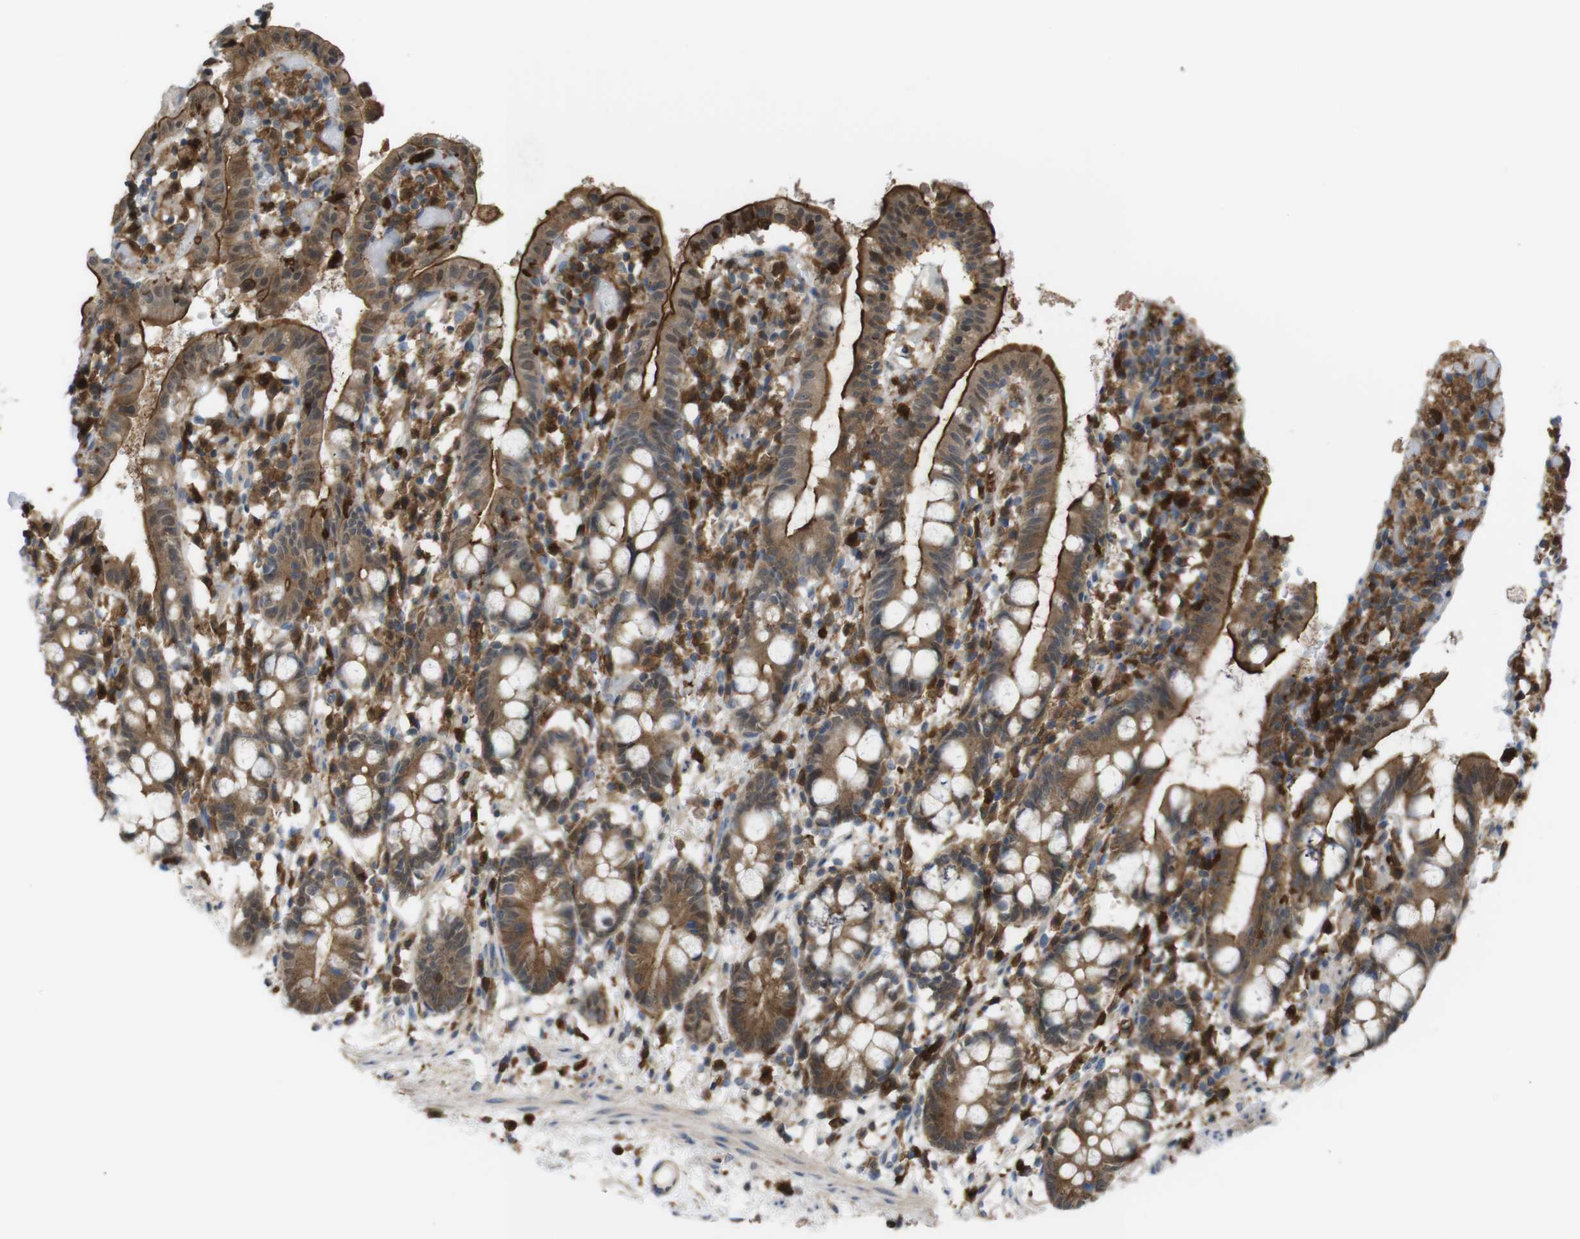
{"staining": {"intensity": "moderate", "quantity": ">75%", "location": "cytoplasmic/membranous"}, "tissue": "small intestine", "cell_type": "Glandular cells", "image_type": "normal", "snomed": [{"axis": "morphology", "description": "Normal tissue, NOS"}, {"axis": "morphology", "description": "Cystadenocarcinoma, serous, Metastatic site"}, {"axis": "topography", "description": "Small intestine"}], "caption": "Protein staining of unremarkable small intestine shows moderate cytoplasmic/membranous positivity in approximately >75% of glandular cells. The staining is performed using DAB brown chromogen to label protein expression. The nuclei are counter-stained blue using hematoxylin.", "gene": "PRKCD", "patient": {"sex": "female", "age": 61}}